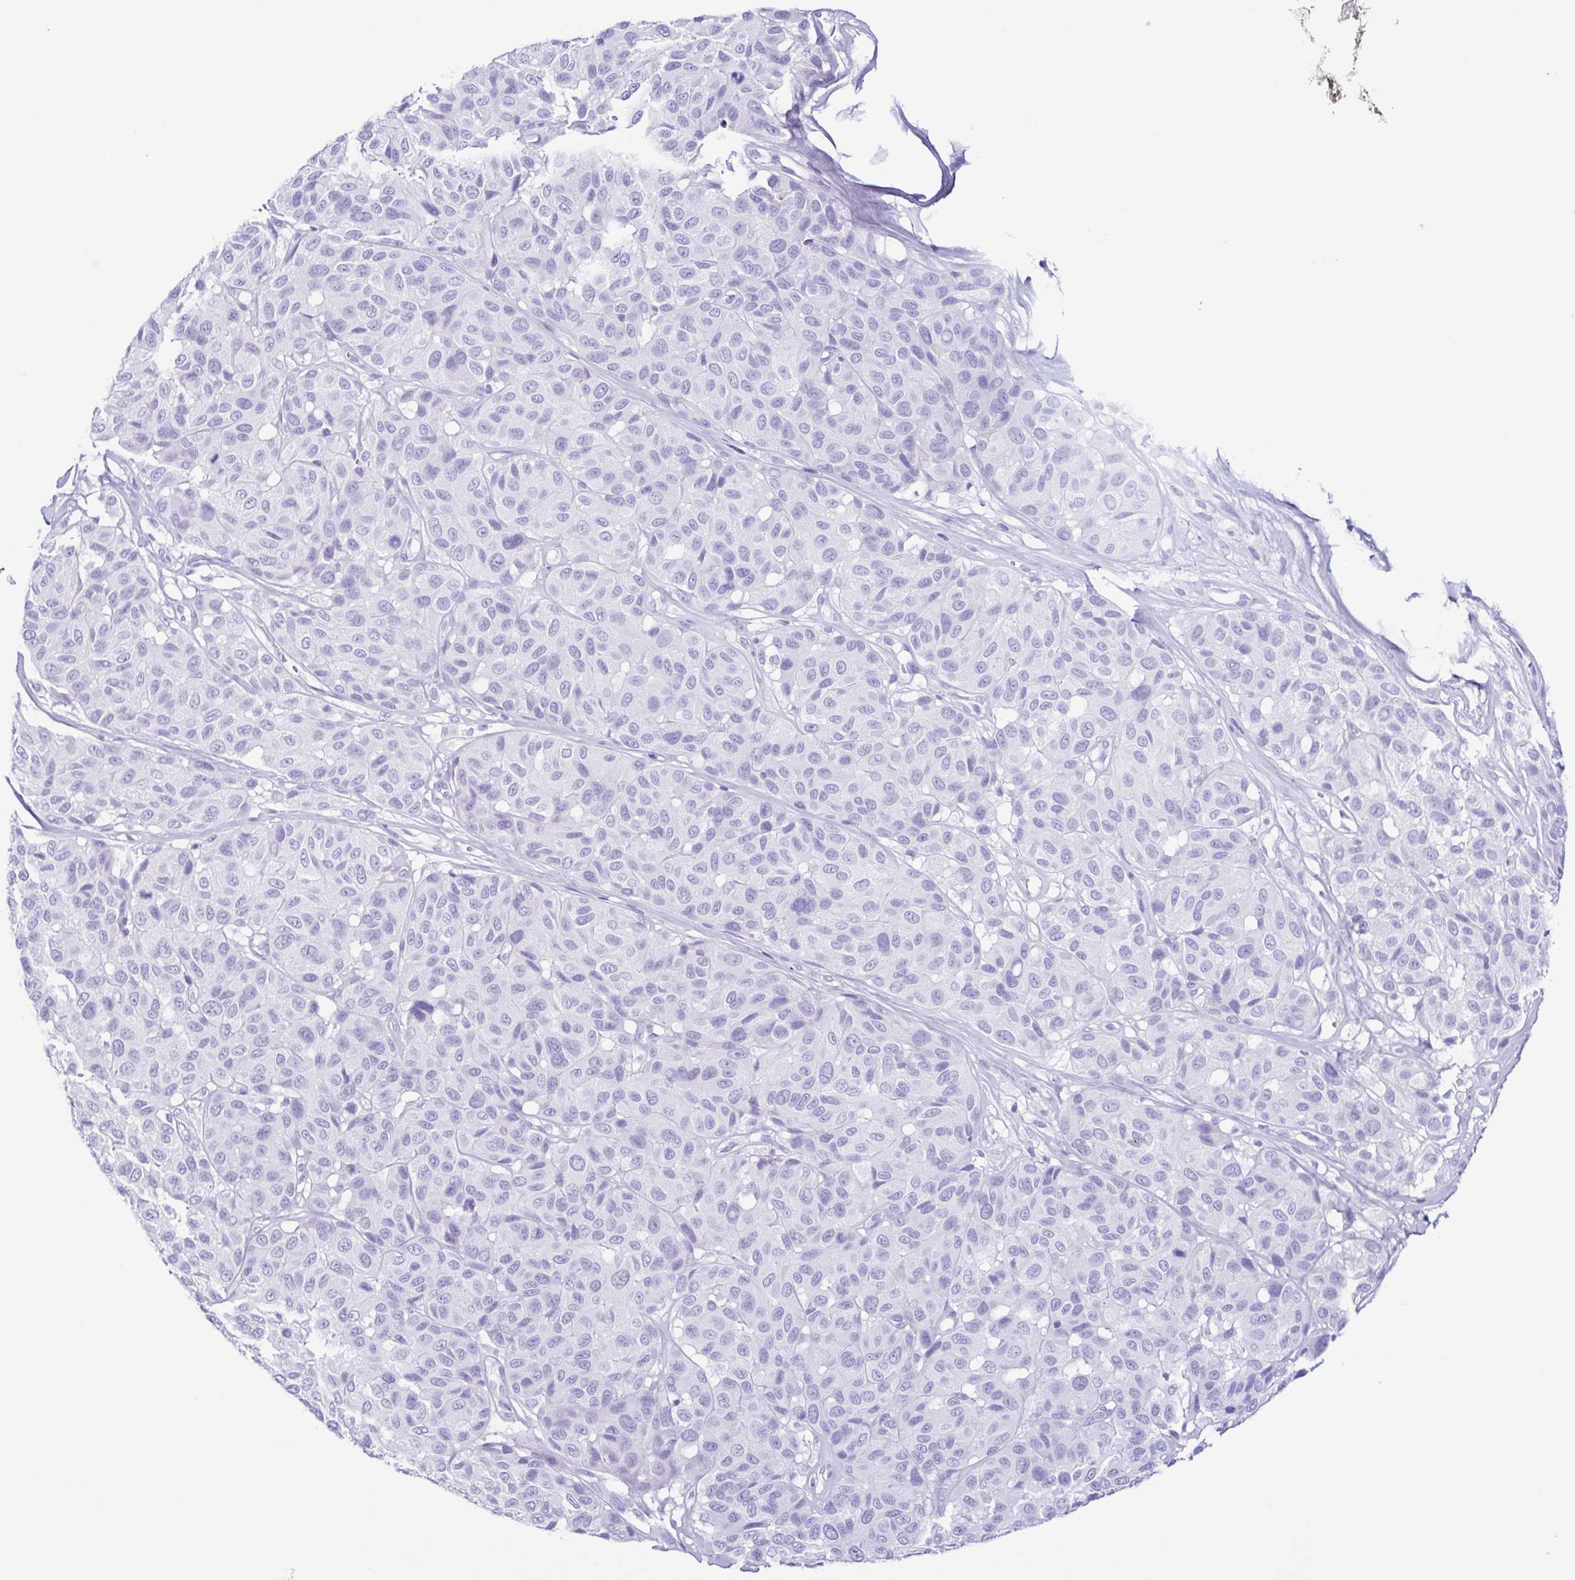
{"staining": {"intensity": "negative", "quantity": "none", "location": "none"}, "tissue": "melanoma", "cell_type": "Tumor cells", "image_type": "cancer", "snomed": [{"axis": "morphology", "description": "Malignant melanoma, NOS"}, {"axis": "topography", "description": "Skin"}], "caption": "Human melanoma stained for a protein using immunohistochemistry (IHC) reveals no staining in tumor cells.", "gene": "PIGF", "patient": {"sex": "female", "age": 66}}